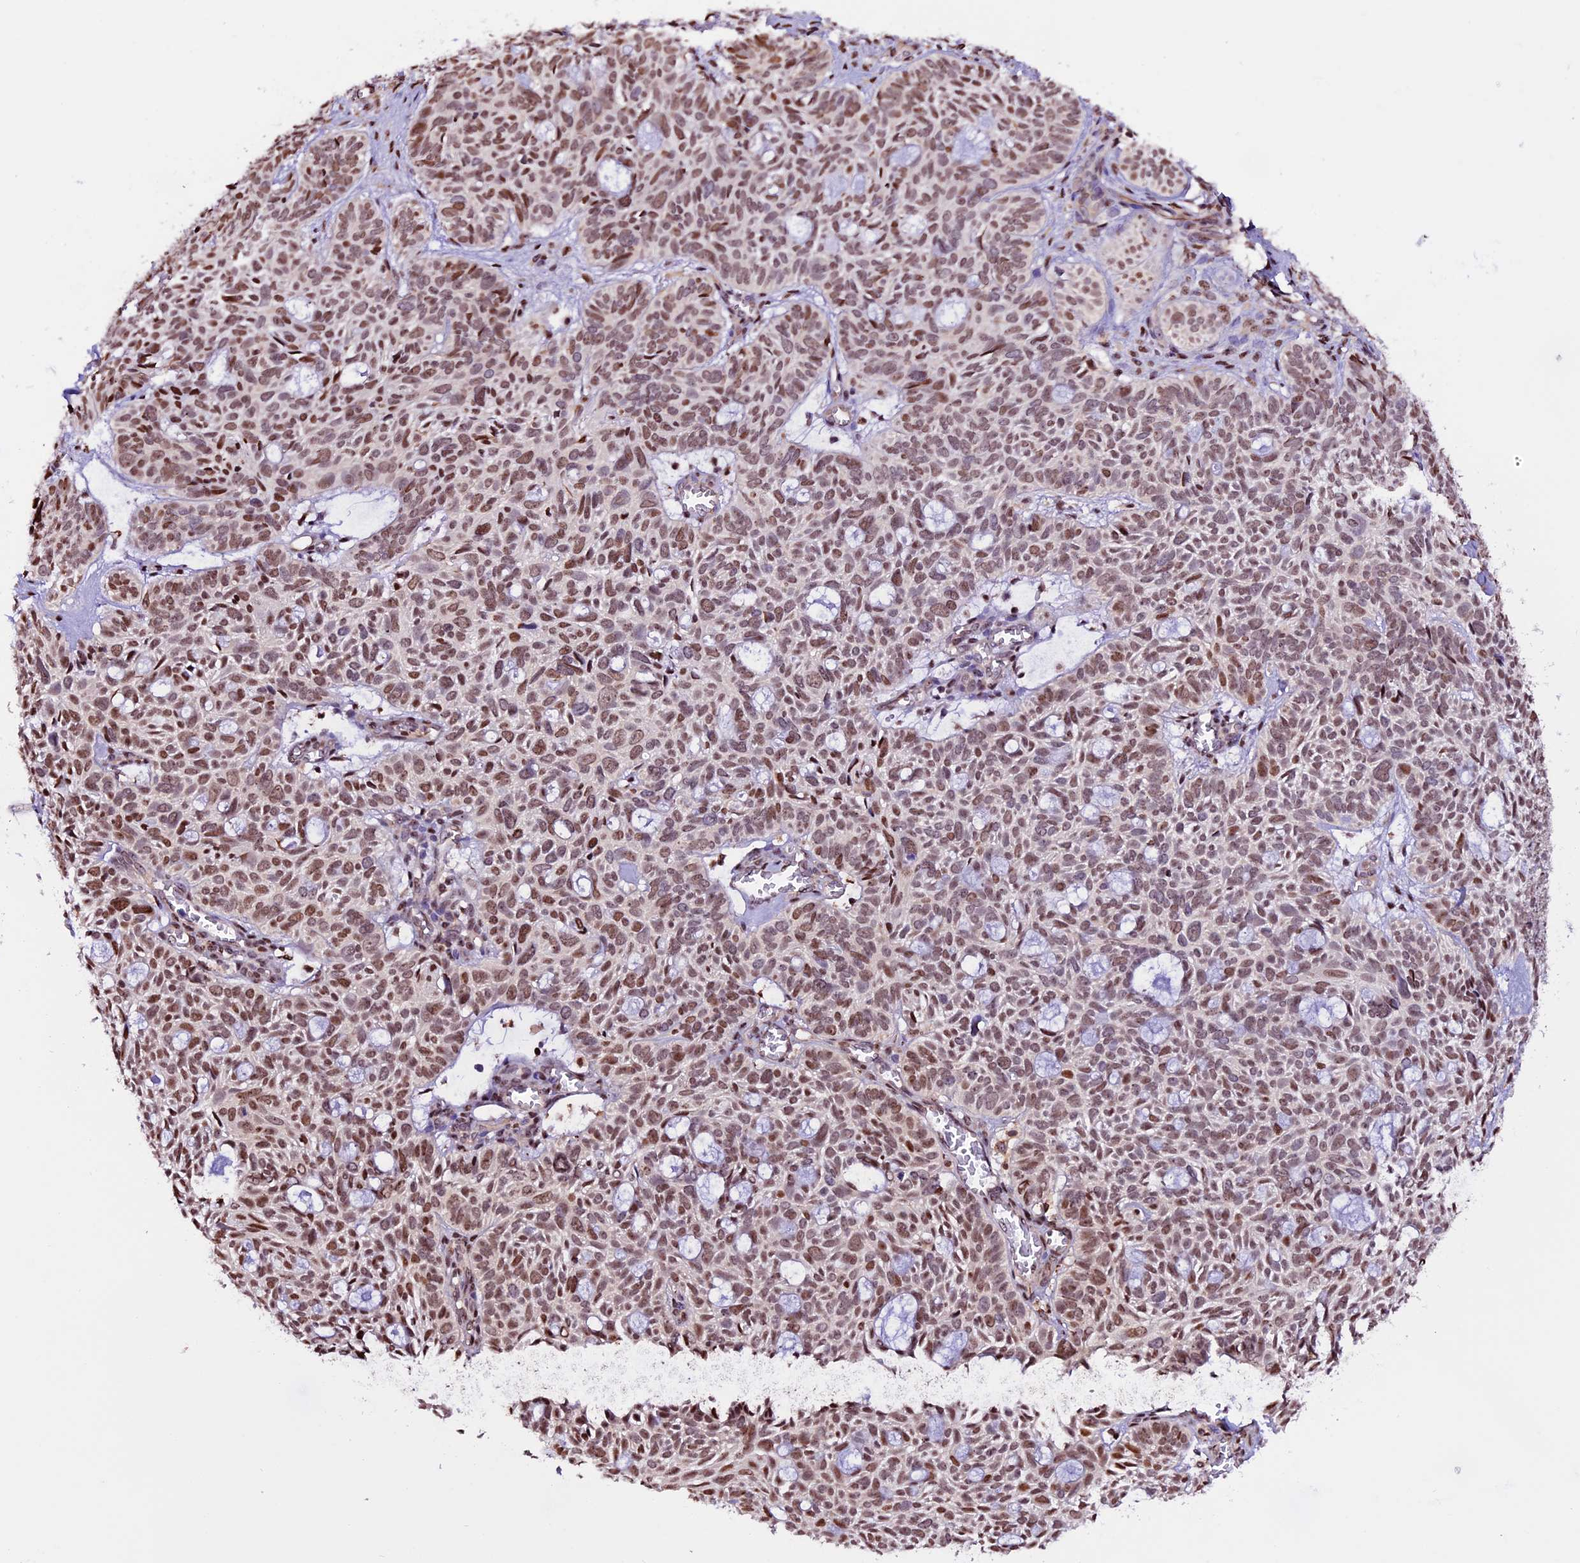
{"staining": {"intensity": "moderate", "quantity": ">75%", "location": "nuclear"}, "tissue": "skin cancer", "cell_type": "Tumor cells", "image_type": "cancer", "snomed": [{"axis": "morphology", "description": "Basal cell carcinoma"}, {"axis": "topography", "description": "Skin"}], "caption": "An immunohistochemistry (IHC) micrograph of tumor tissue is shown. Protein staining in brown highlights moderate nuclear positivity in skin basal cell carcinoma within tumor cells.", "gene": "RINL", "patient": {"sex": "male", "age": 69}}